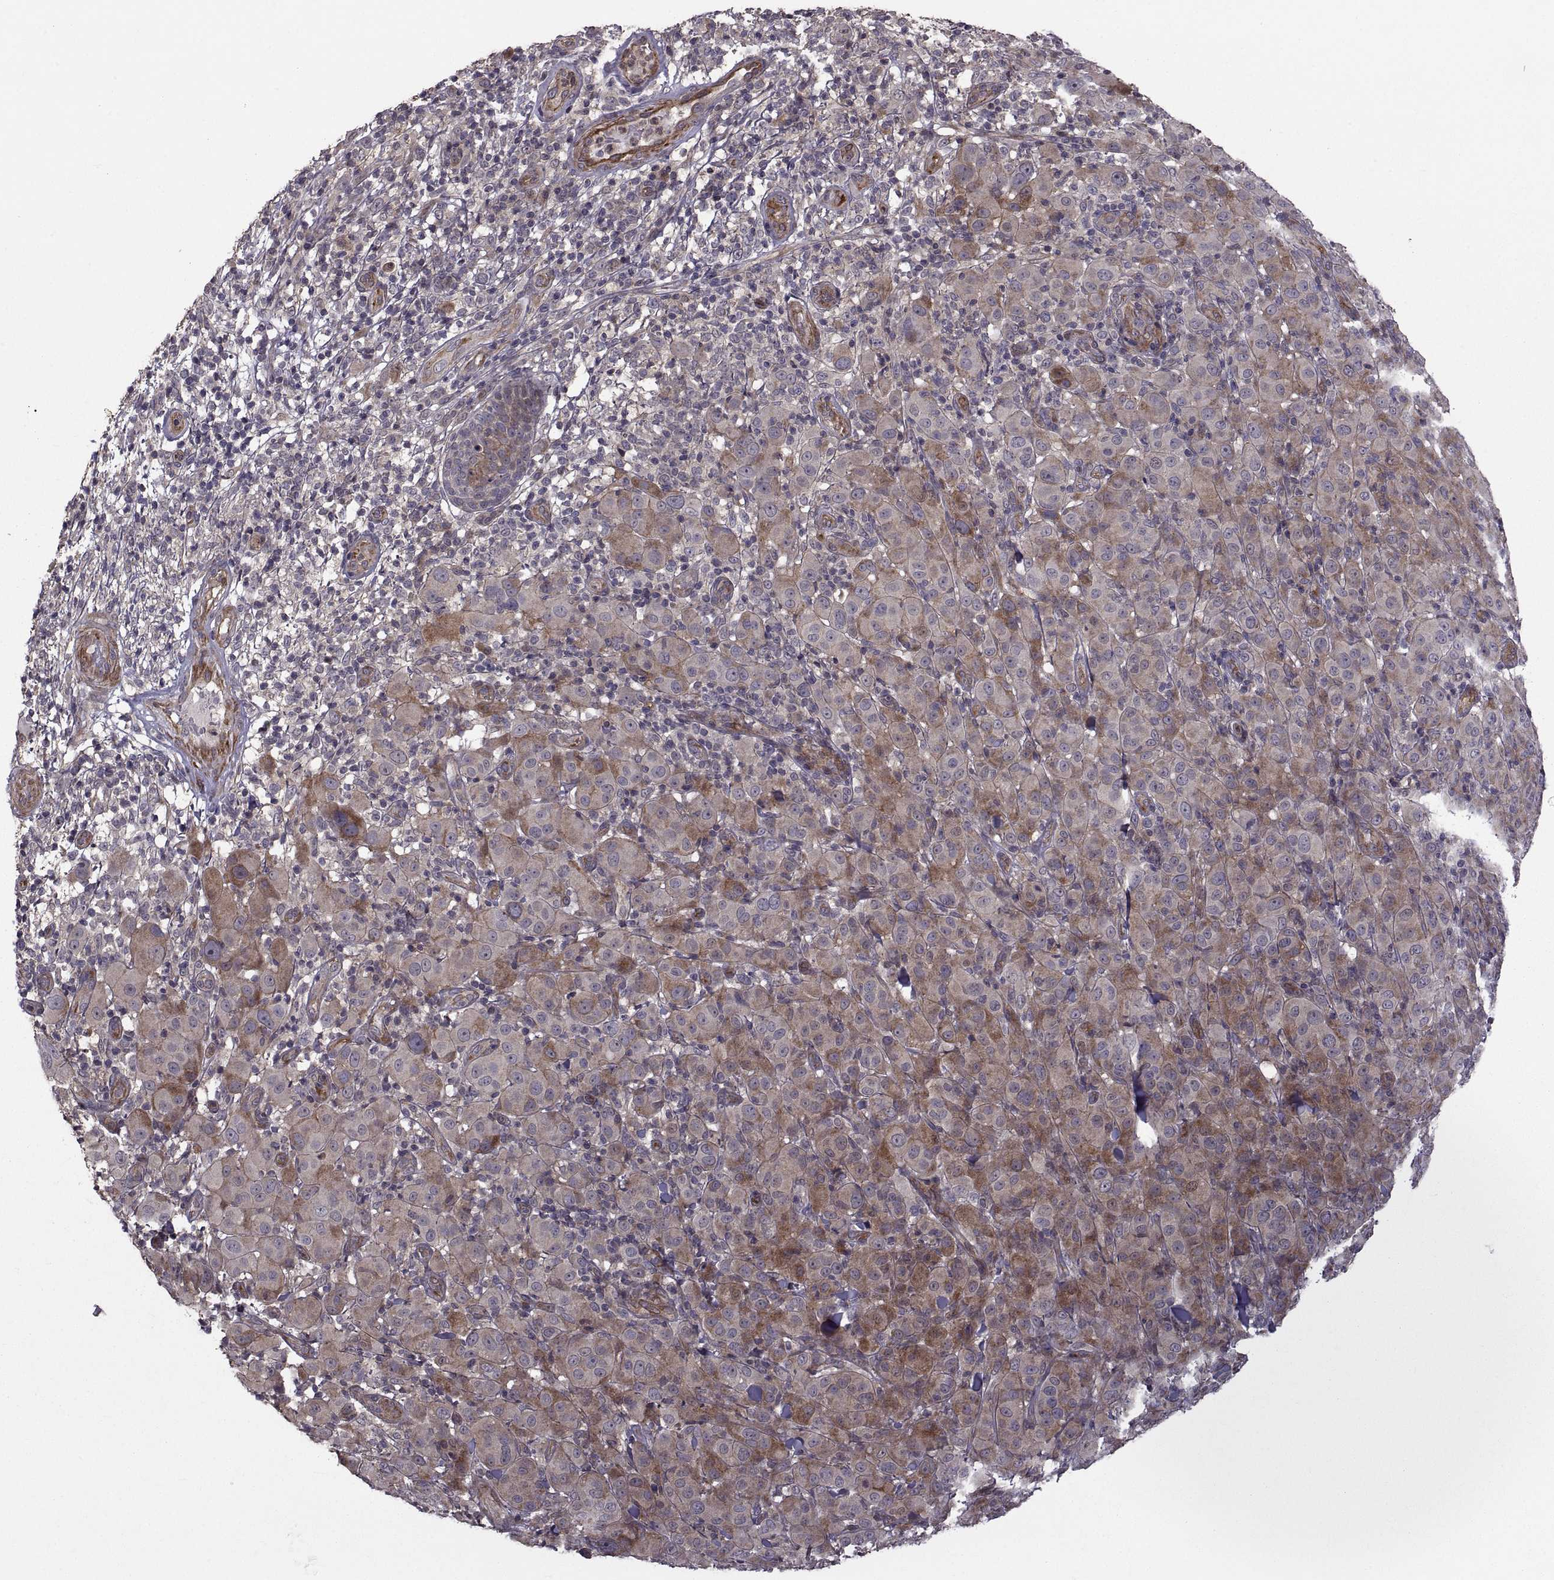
{"staining": {"intensity": "negative", "quantity": "none", "location": "none"}, "tissue": "melanoma", "cell_type": "Tumor cells", "image_type": "cancer", "snomed": [{"axis": "morphology", "description": "Malignant melanoma, NOS"}, {"axis": "topography", "description": "Skin"}], "caption": "This is an immunohistochemistry micrograph of human malignant melanoma. There is no staining in tumor cells.", "gene": "PMM2", "patient": {"sex": "female", "age": 87}}